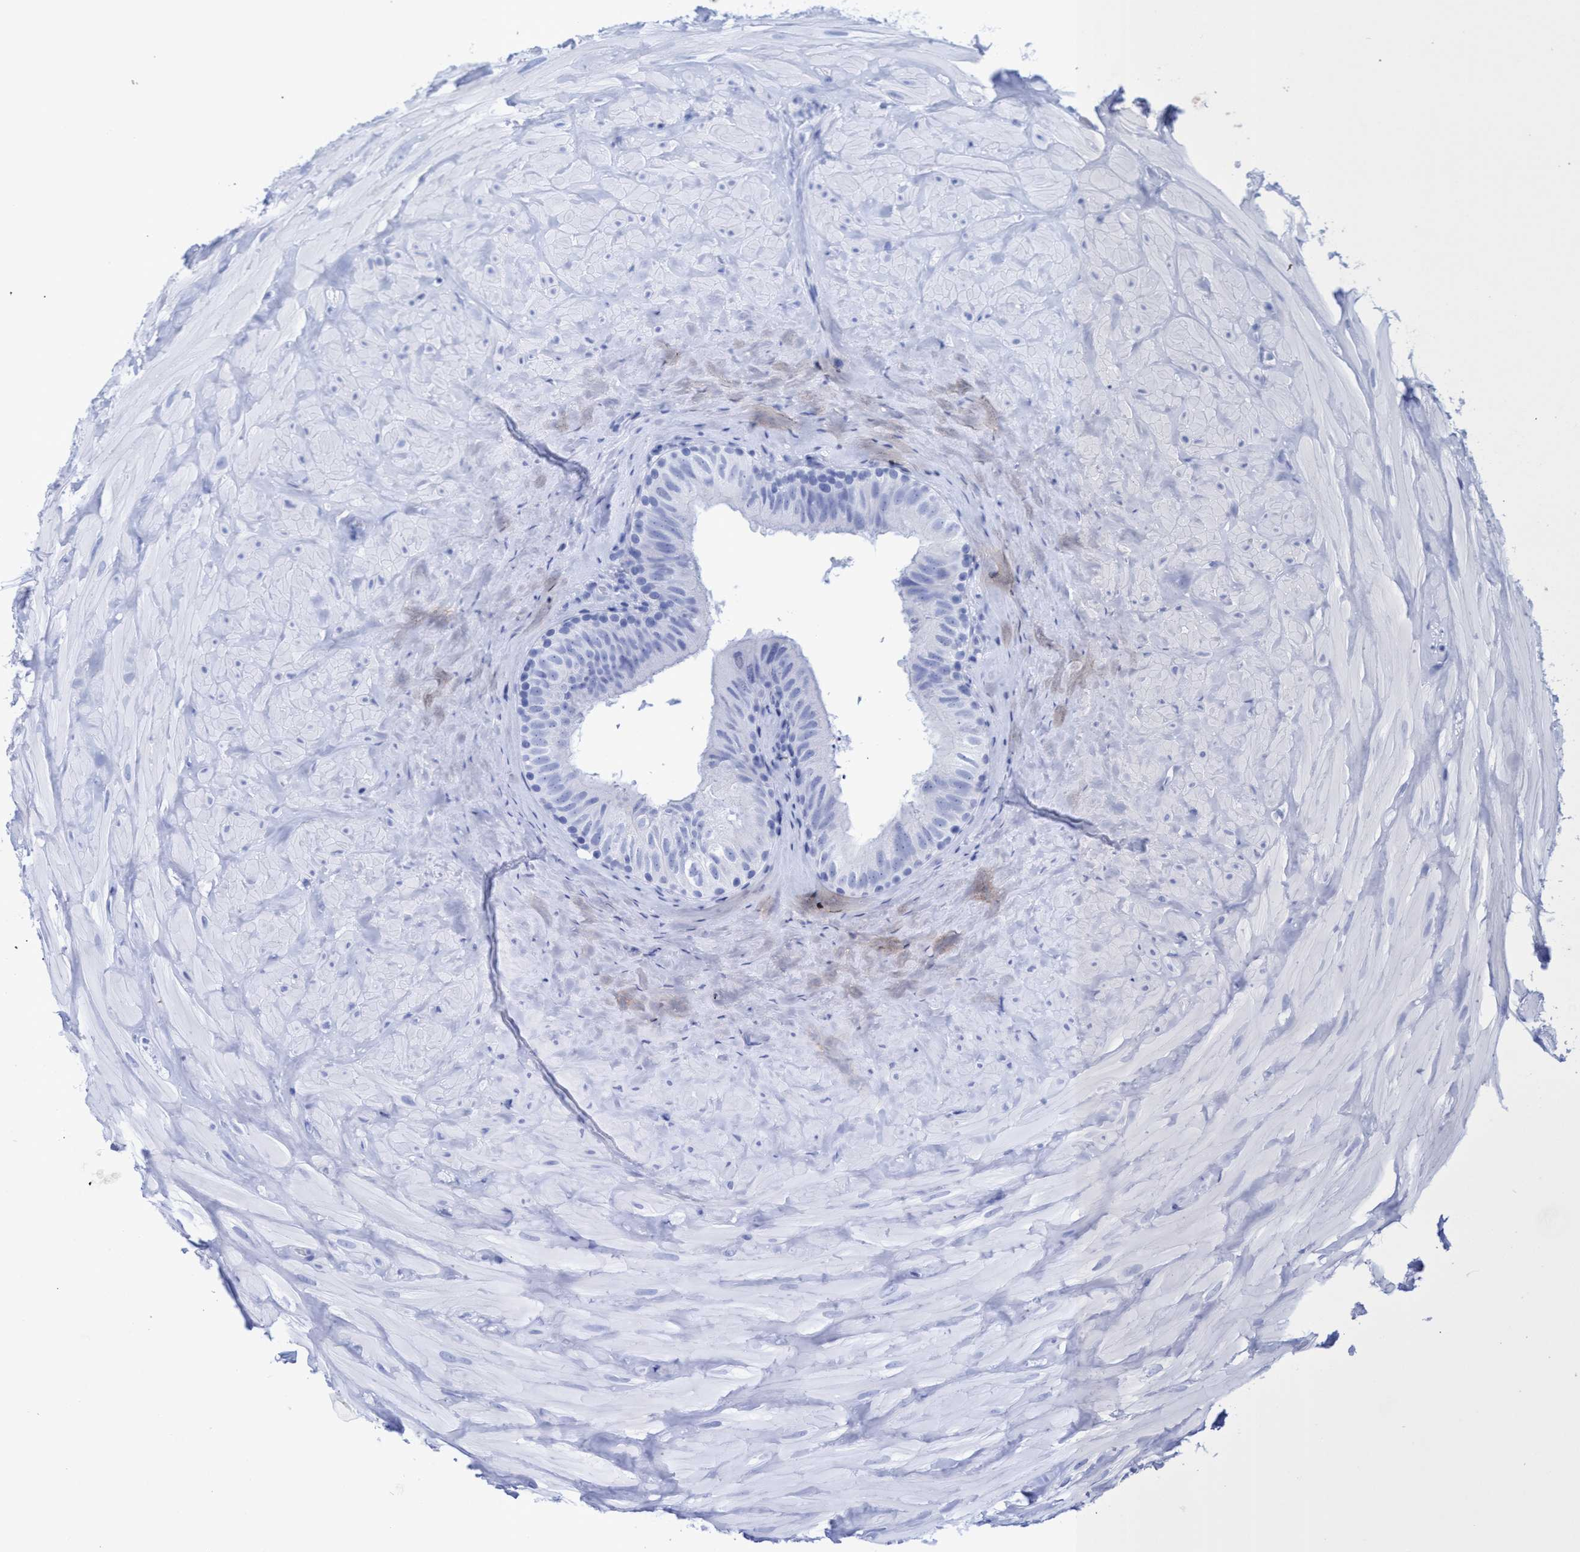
{"staining": {"intensity": "negative", "quantity": "none", "location": "none"}, "tissue": "epididymis", "cell_type": "Glandular cells", "image_type": "normal", "snomed": [{"axis": "morphology", "description": "Normal tissue, NOS"}, {"axis": "topography", "description": "Ureter, NOS"}], "caption": "IHC photomicrograph of normal human epididymis stained for a protein (brown), which displays no staining in glandular cells.", "gene": "INSL6", "patient": {"sex": "male", "age": 61}}